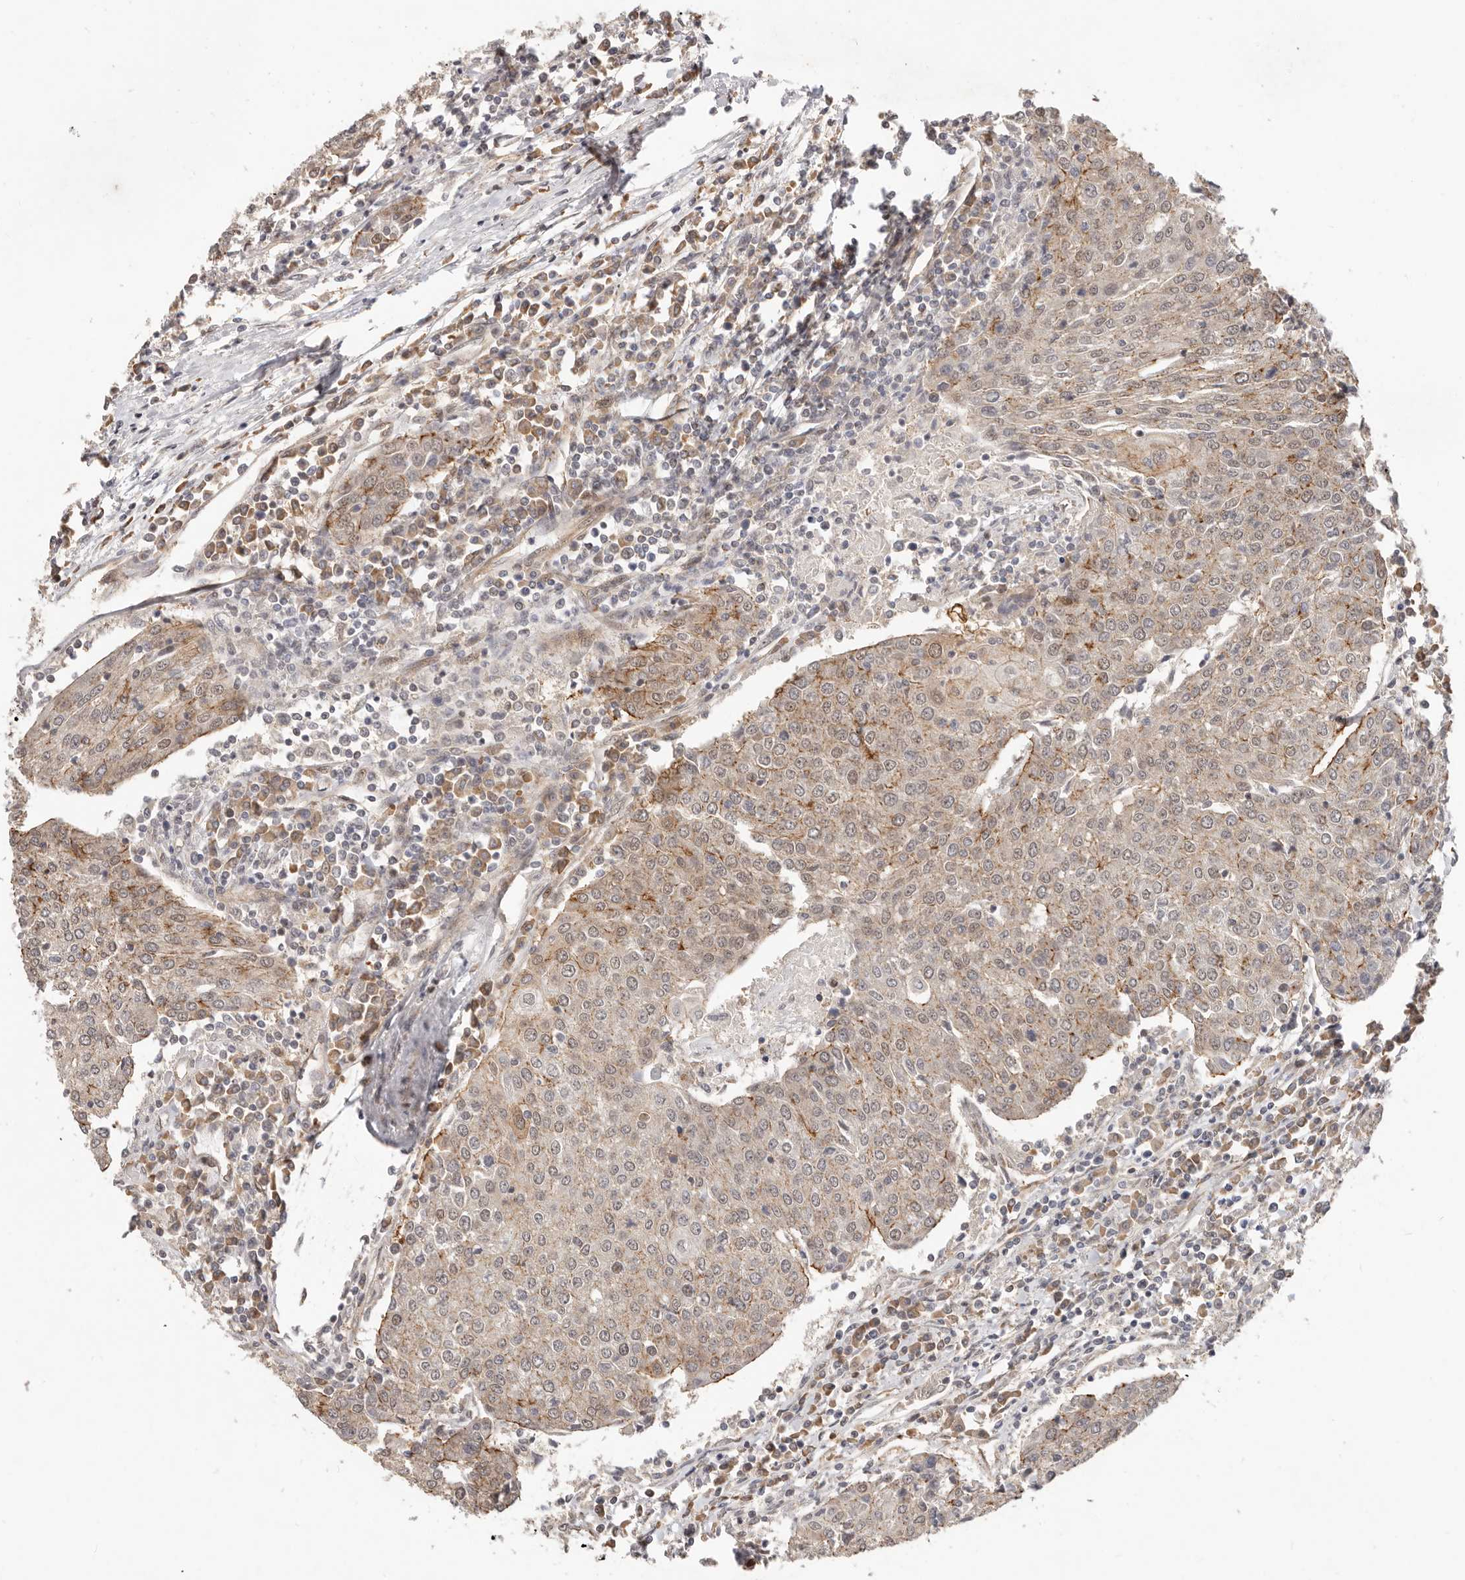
{"staining": {"intensity": "moderate", "quantity": ">75%", "location": "cytoplasmic/membranous"}, "tissue": "urothelial cancer", "cell_type": "Tumor cells", "image_type": "cancer", "snomed": [{"axis": "morphology", "description": "Urothelial carcinoma, High grade"}, {"axis": "topography", "description": "Urinary bladder"}], "caption": "Immunohistochemical staining of urothelial cancer shows medium levels of moderate cytoplasmic/membranous expression in about >75% of tumor cells. (DAB (3,3'-diaminobenzidine) = brown stain, brightfield microscopy at high magnification).", "gene": "USP49", "patient": {"sex": "female", "age": 85}}